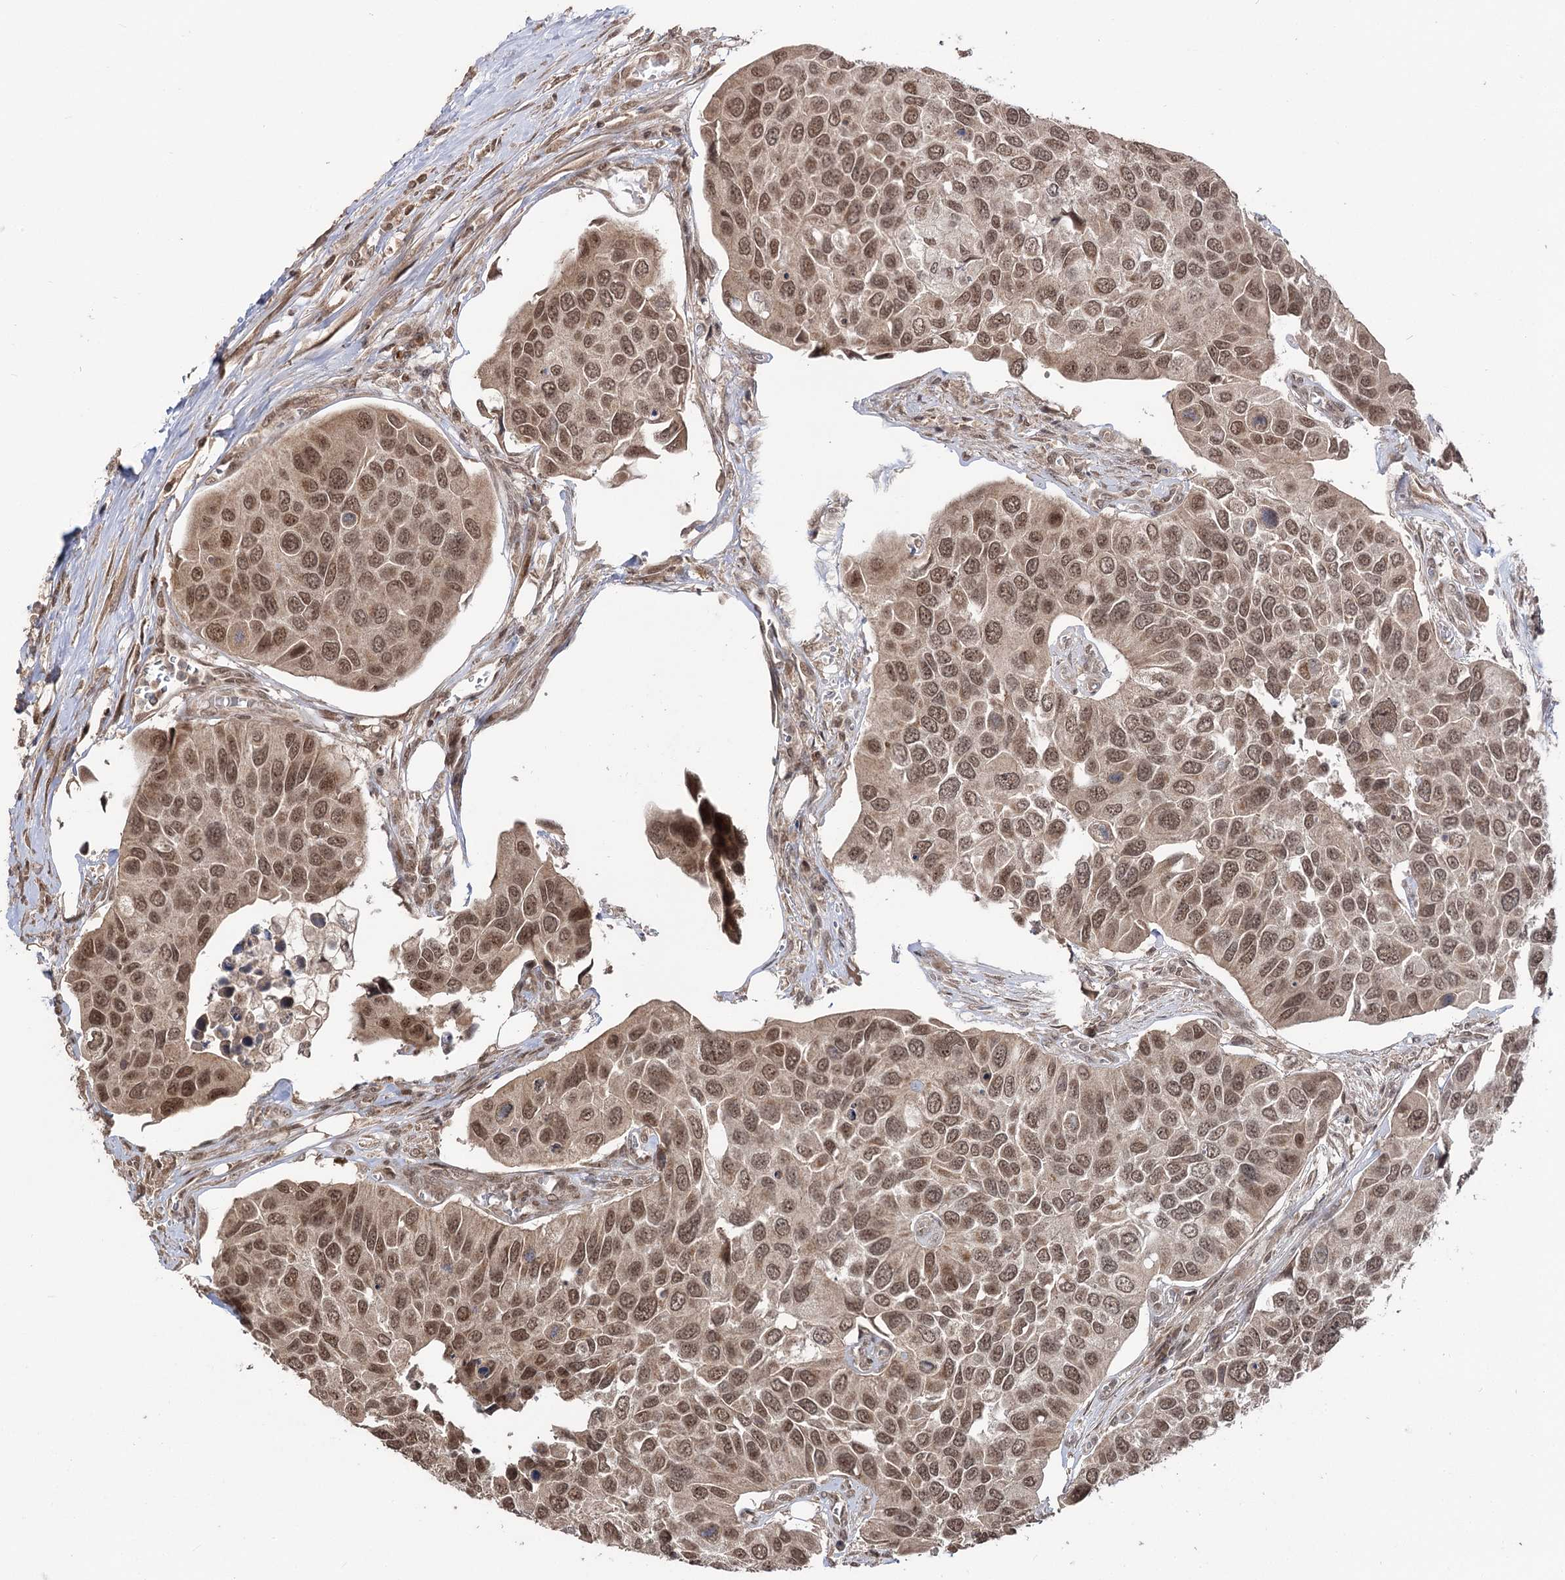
{"staining": {"intensity": "moderate", "quantity": ">75%", "location": "cytoplasmic/membranous,nuclear"}, "tissue": "urothelial cancer", "cell_type": "Tumor cells", "image_type": "cancer", "snomed": [{"axis": "morphology", "description": "Urothelial carcinoma, High grade"}, {"axis": "topography", "description": "Urinary bladder"}], "caption": "Human urothelial cancer stained for a protein (brown) reveals moderate cytoplasmic/membranous and nuclear positive staining in approximately >75% of tumor cells.", "gene": "FAM53B", "patient": {"sex": "male", "age": 74}}